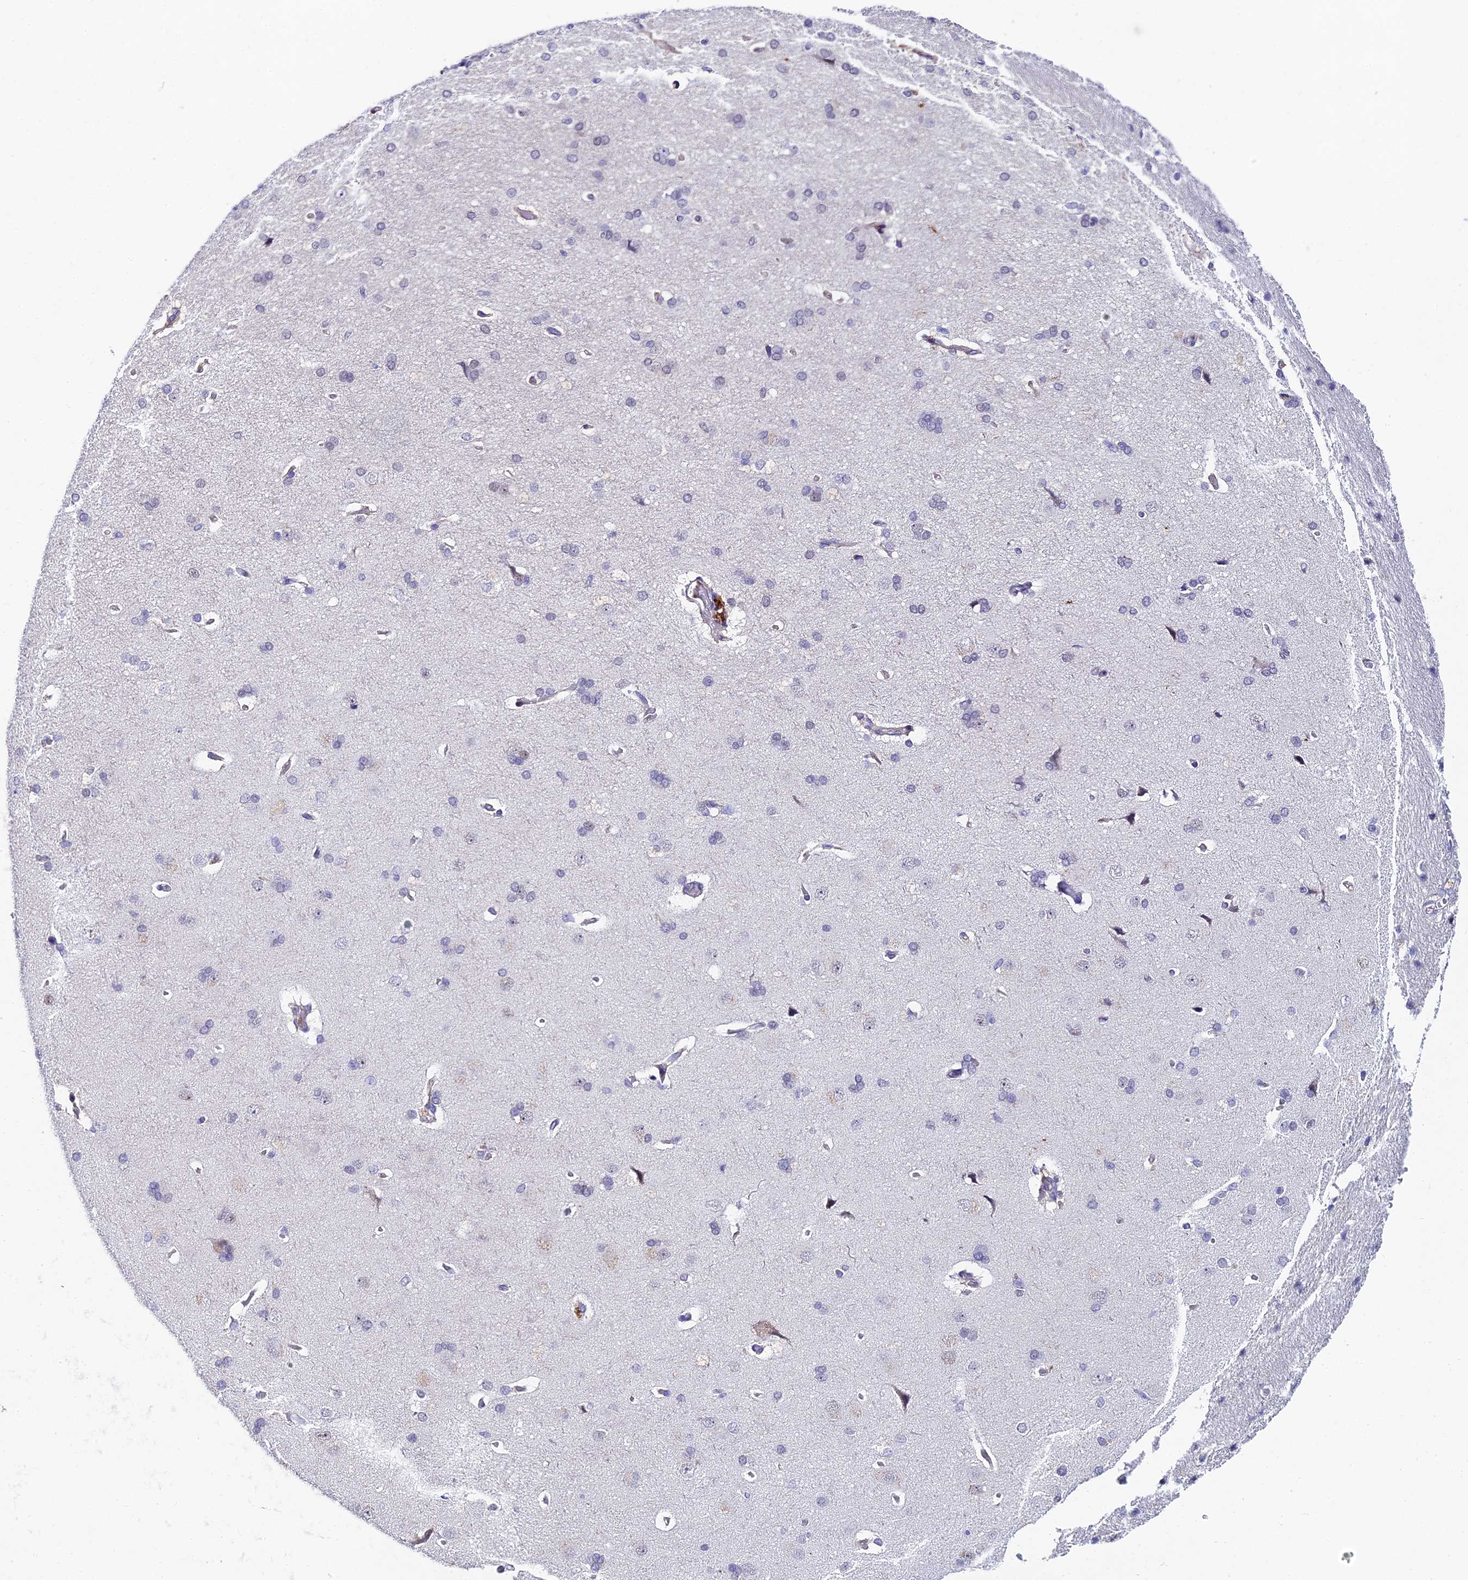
{"staining": {"intensity": "negative", "quantity": "none", "location": "none"}, "tissue": "cerebral cortex", "cell_type": "Endothelial cells", "image_type": "normal", "snomed": [{"axis": "morphology", "description": "Normal tissue, NOS"}, {"axis": "topography", "description": "Cerebral cortex"}], "caption": "Immunohistochemistry of normal cerebral cortex shows no expression in endothelial cells.", "gene": "TRIM24", "patient": {"sex": "male", "age": 62}}